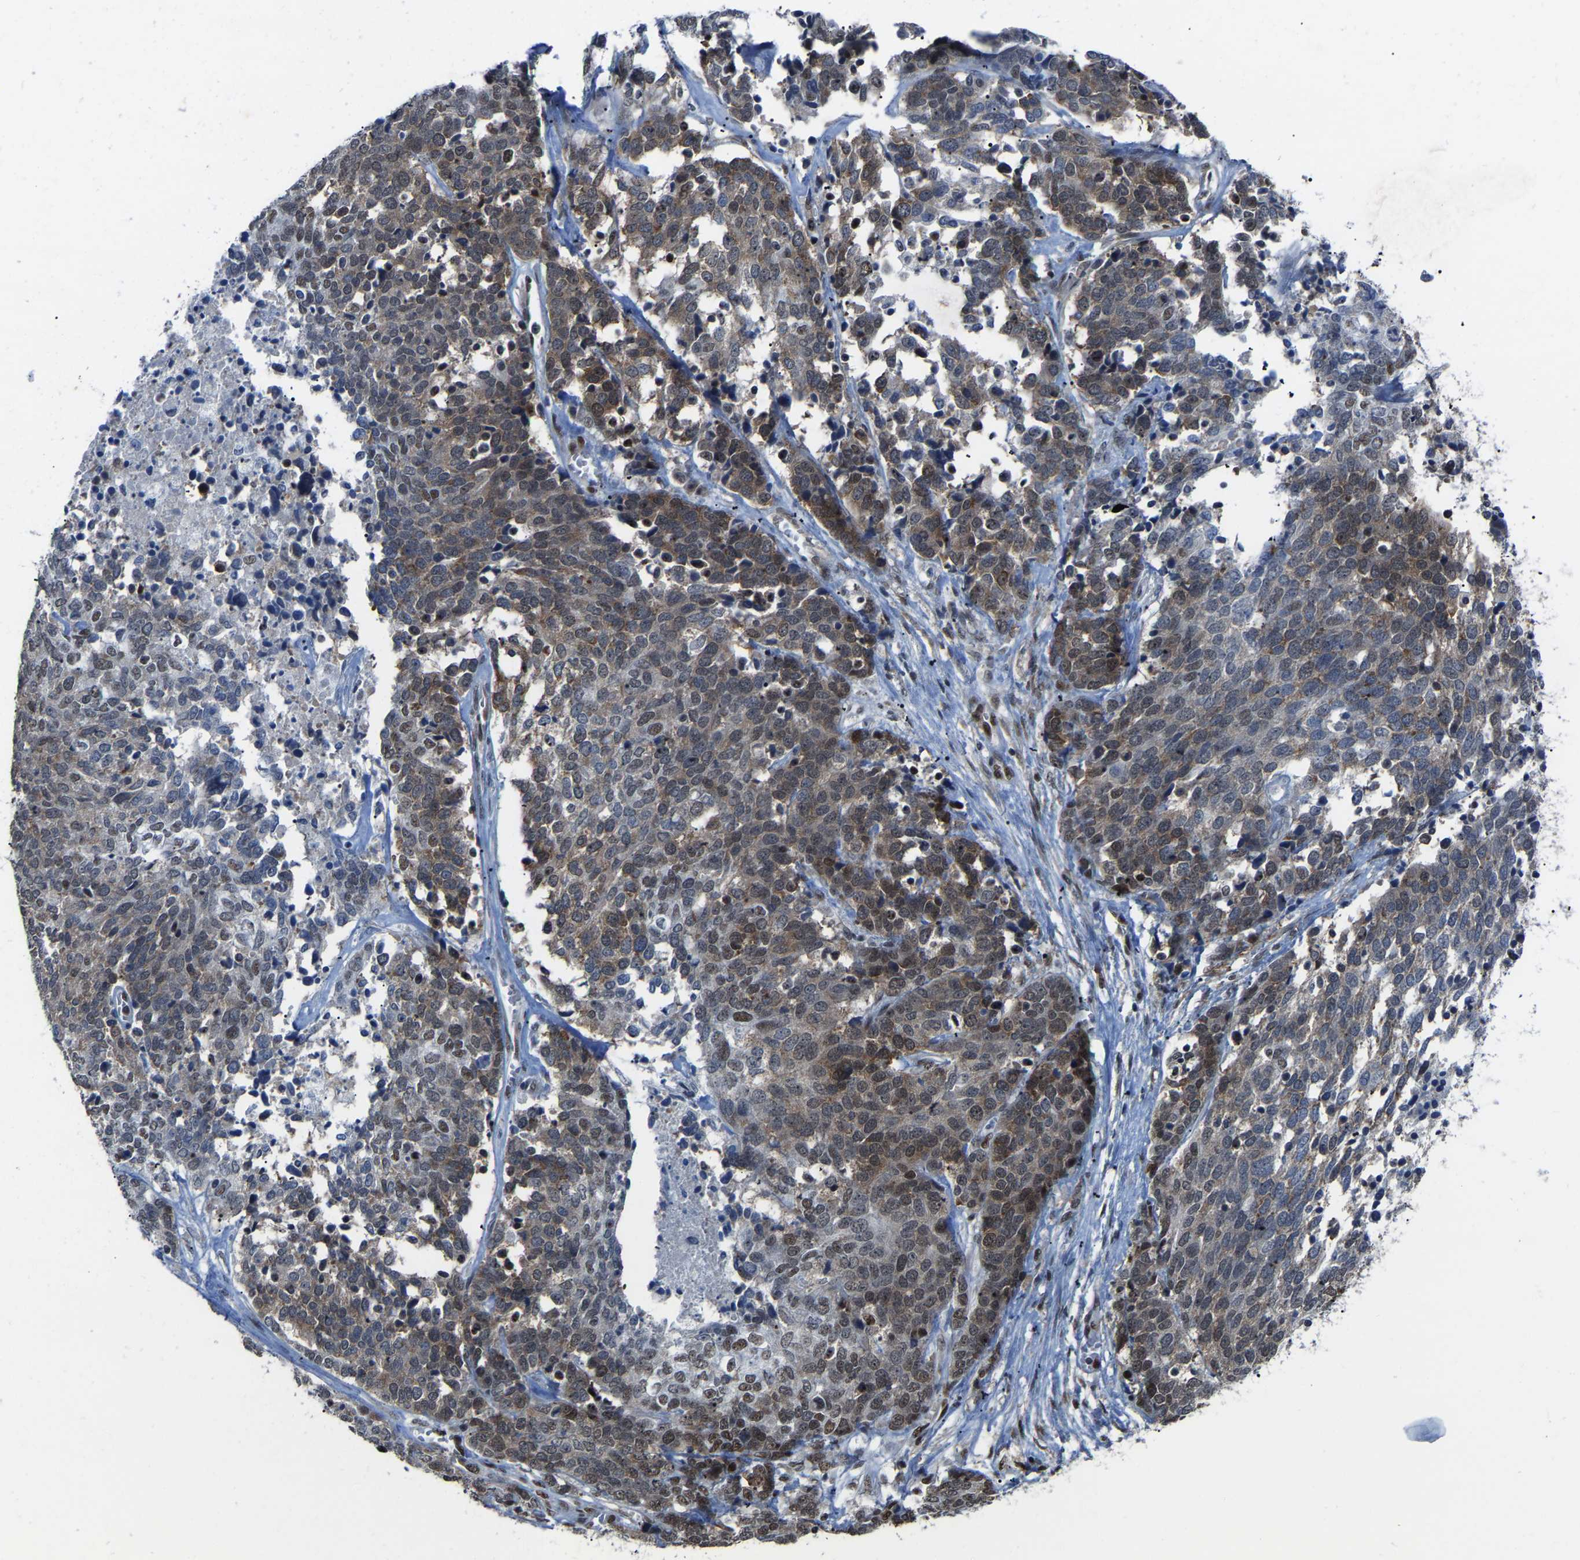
{"staining": {"intensity": "moderate", "quantity": ">75%", "location": "cytoplasmic/membranous,nuclear"}, "tissue": "ovarian cancer", "cell_type": "Tumor cells", "image_type": "cancer", "snomed": [{"axis": "morphology", "description": "Cystadenocarcinoma, serous, NOS"}, {"axis": "topography", "description": "Ovary"}], "caption": "Immunohistochemistry of human serous cystadenocarcinoma (ovarian) reveals medium levels of moderate cytoplasmic/membranous and nuclear expression in about >75% of tumor cells. The protein is shown in brown color, while the nuclei are stained blue.", "gene": "DDX5", "patient": {"sex": "female", "age": 44}}